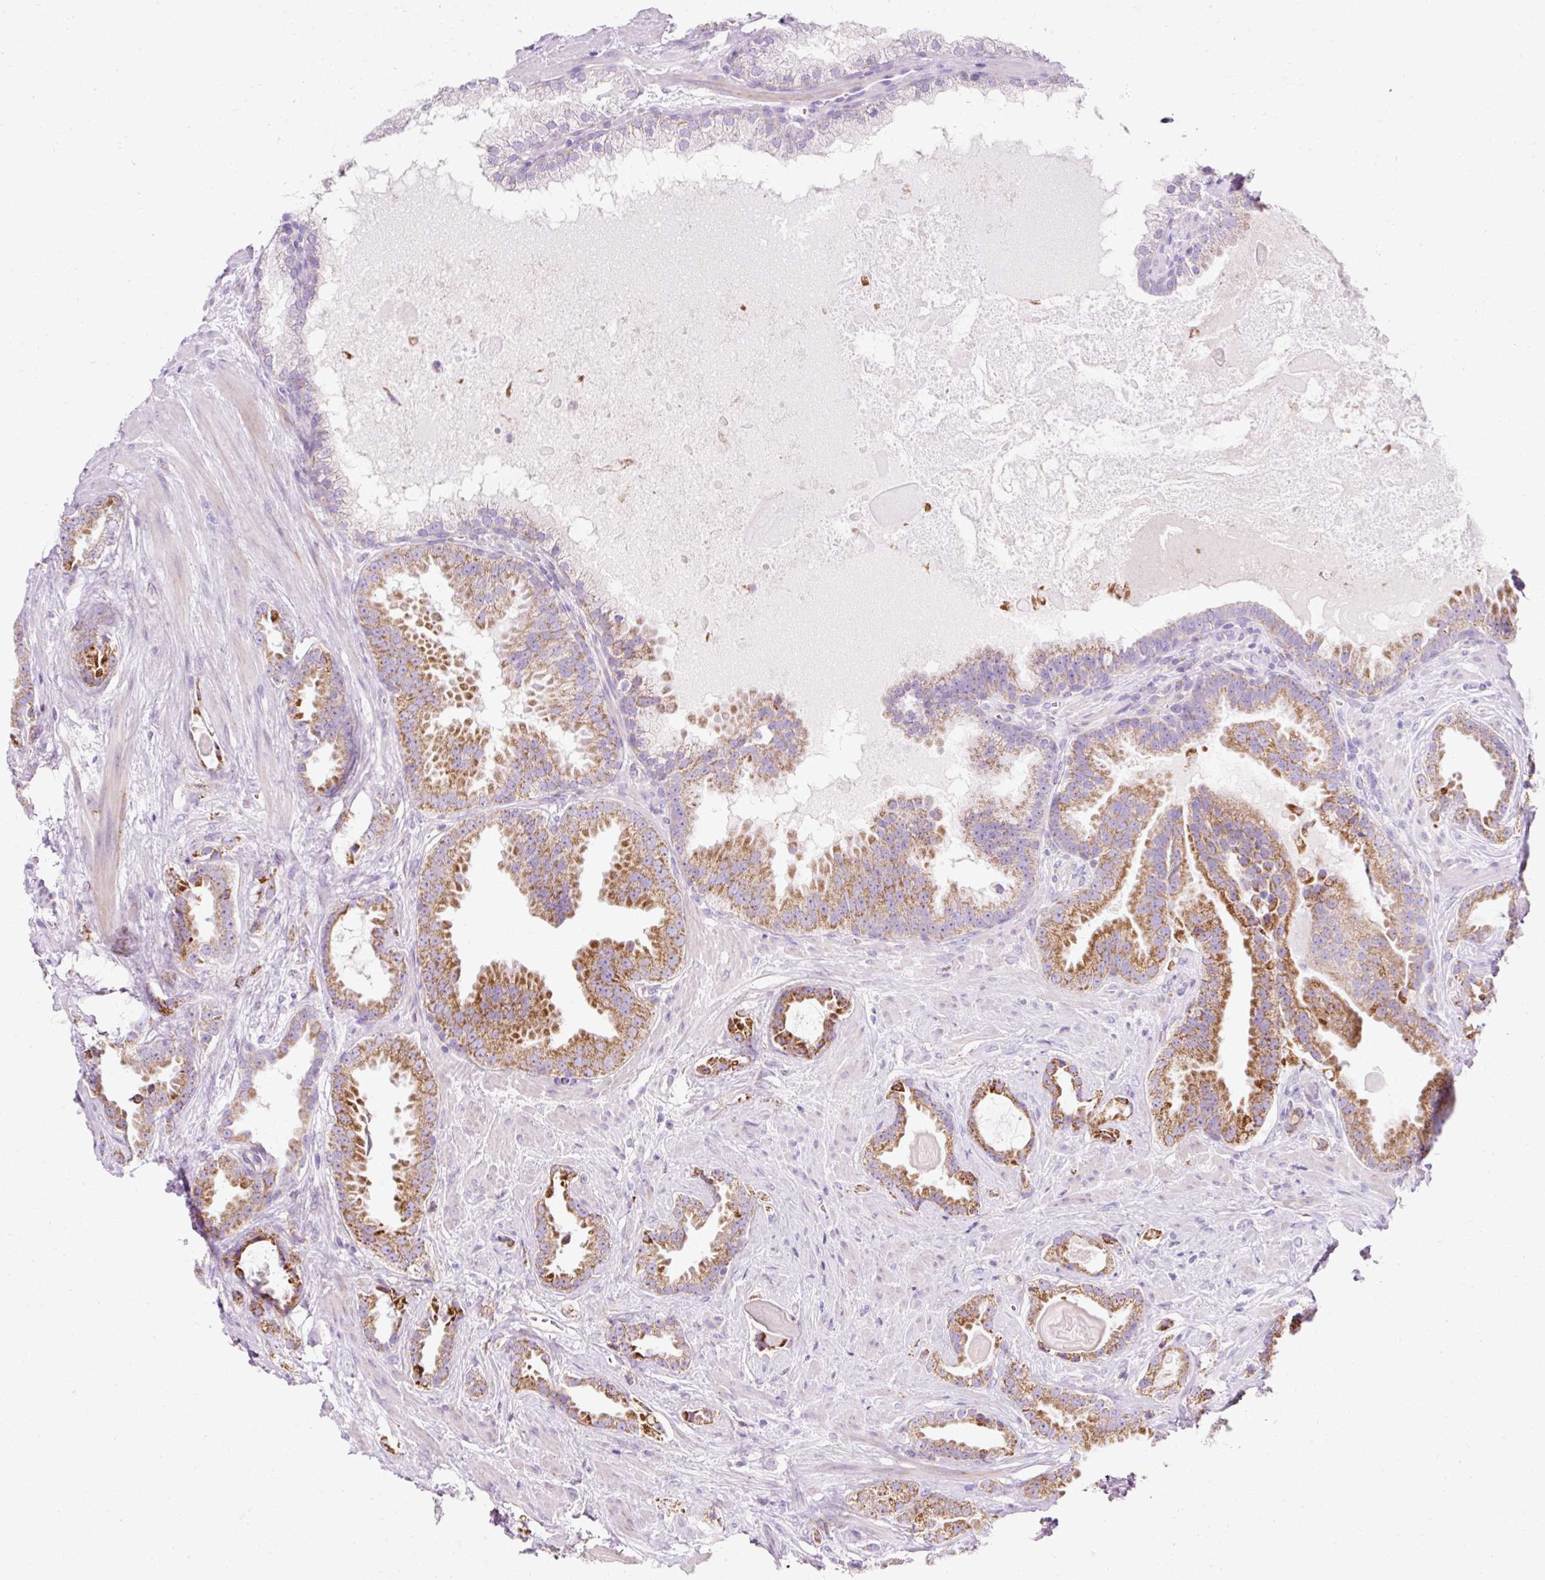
{"staining": {"intensity": "moderate", "quantity": "25%-75%", "location": "cytoplasmic/membranous"}, "tissue": "prostate cancer", "cell_type": "Tumor cells", "image_type": "cancer", "snomed": [{"axis": "morphology", "description": "Adenocarcinoma, Low grade"}, {"axis": "topography", "description": "Prostate"}], "caption": "An IHC micrograph of neoplastic tissue is shown. Protein staining in brown highlights moderate cytoplasmic/membranous positivity in adenocarcinoma (low-grade) (prostate) within tumor cells.", "gene": "PLPP2", "patient": {"sex": "male", "age": 62}}